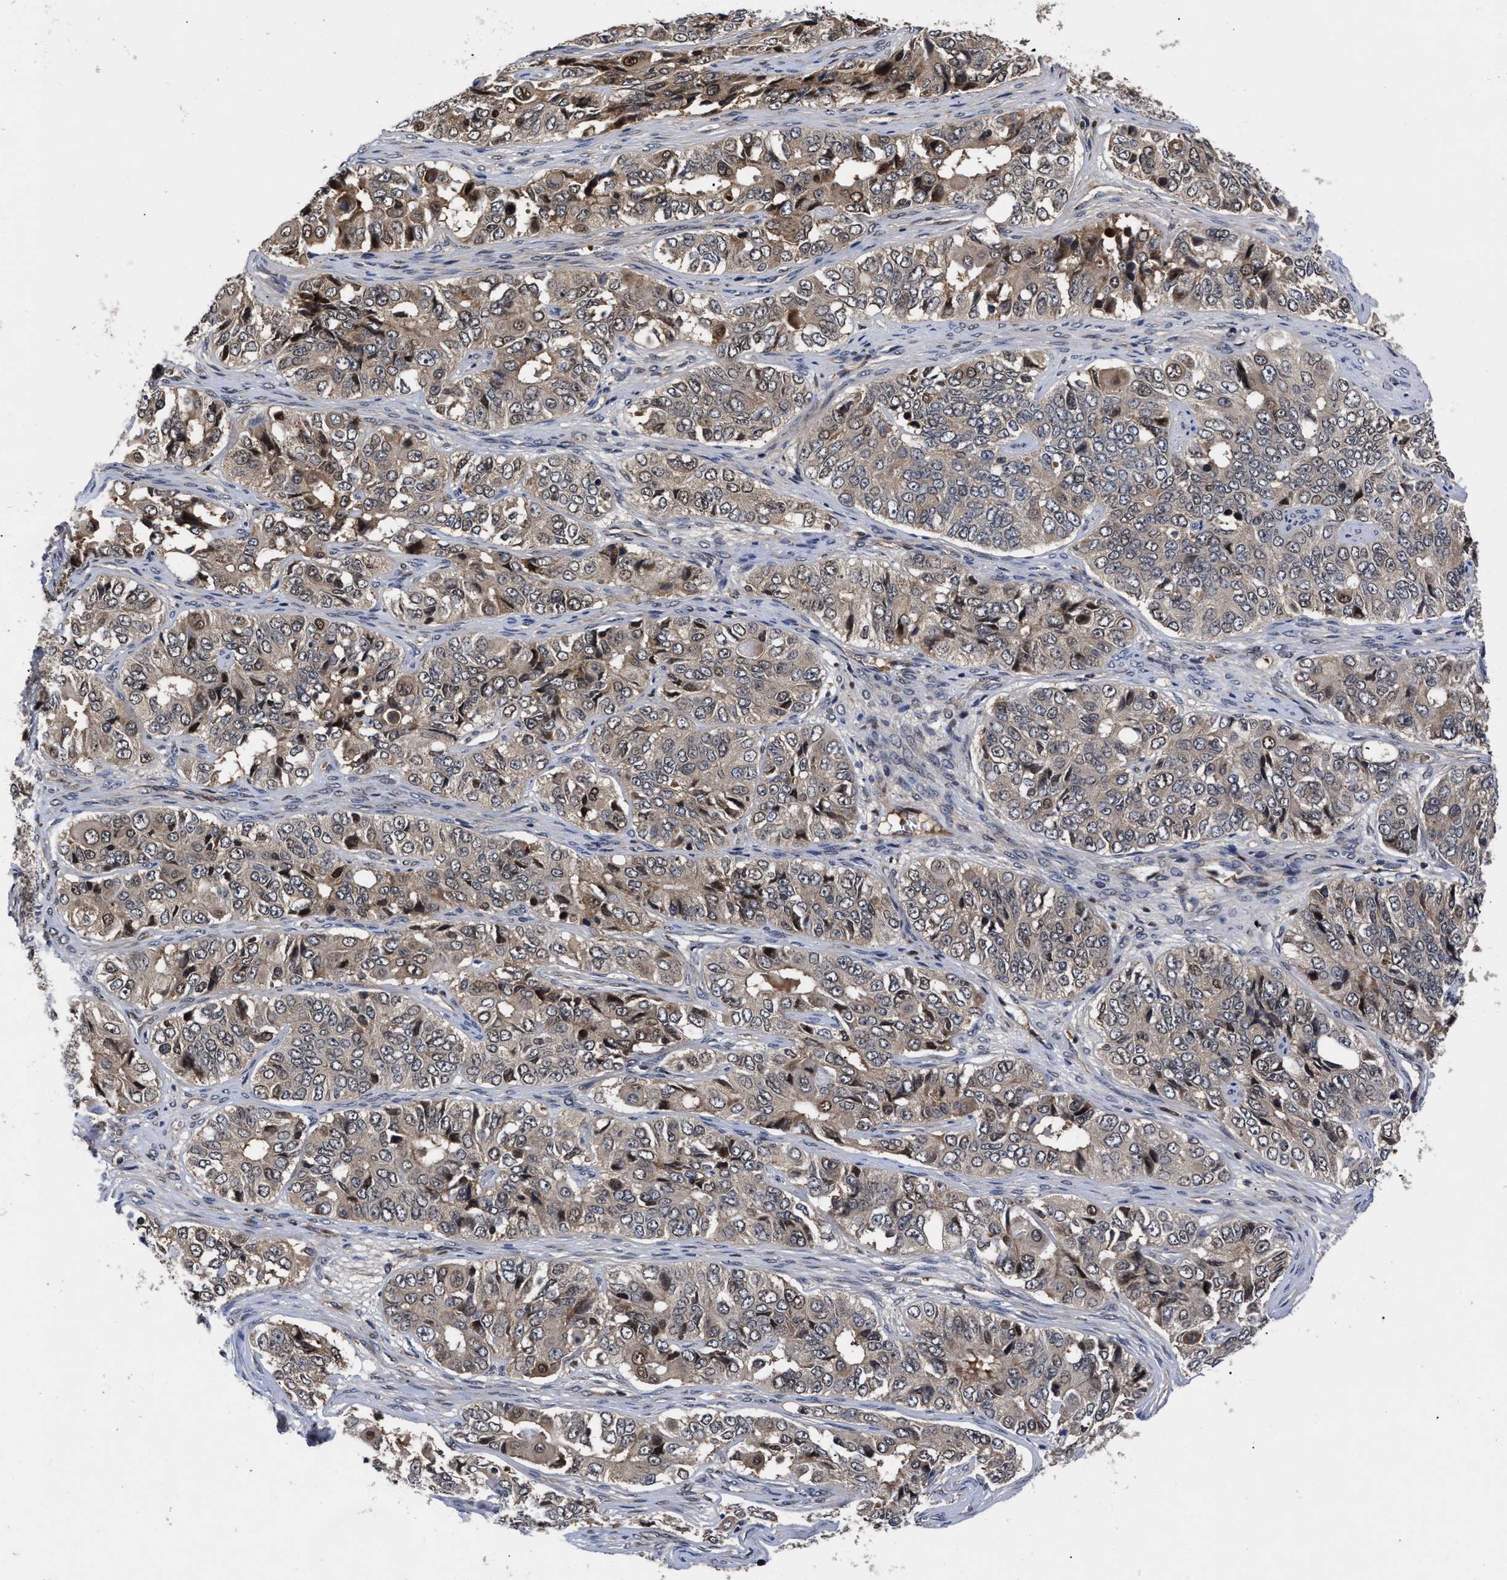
{"staining": {"intensity": "weak", "quantity": ">75%", "location": "cytoplasmic/membranous,nuclear"}, "tissue": "ovarian cancer", "cell_type": "Tumor cells", "image_type": "cancer", "snomed": [{"axis": "morphology", "description": "Carcinoma, endometroid"}, {"axis": "topography", "description": "Ovary"}], "caption": "Protein expression analysis of human ovarian cancer reveals weak cytoplasmic/membranous and nuclear positivity in about >75% of tumor cells. The staining was performed using DAB (3,3'-diaminobenzidine), with brown indicating positive protein expression. Nuclei are stained blue with hematoxylin.", "gene": "FAM200A", "patient": {"sex": "female", "age": 51}}